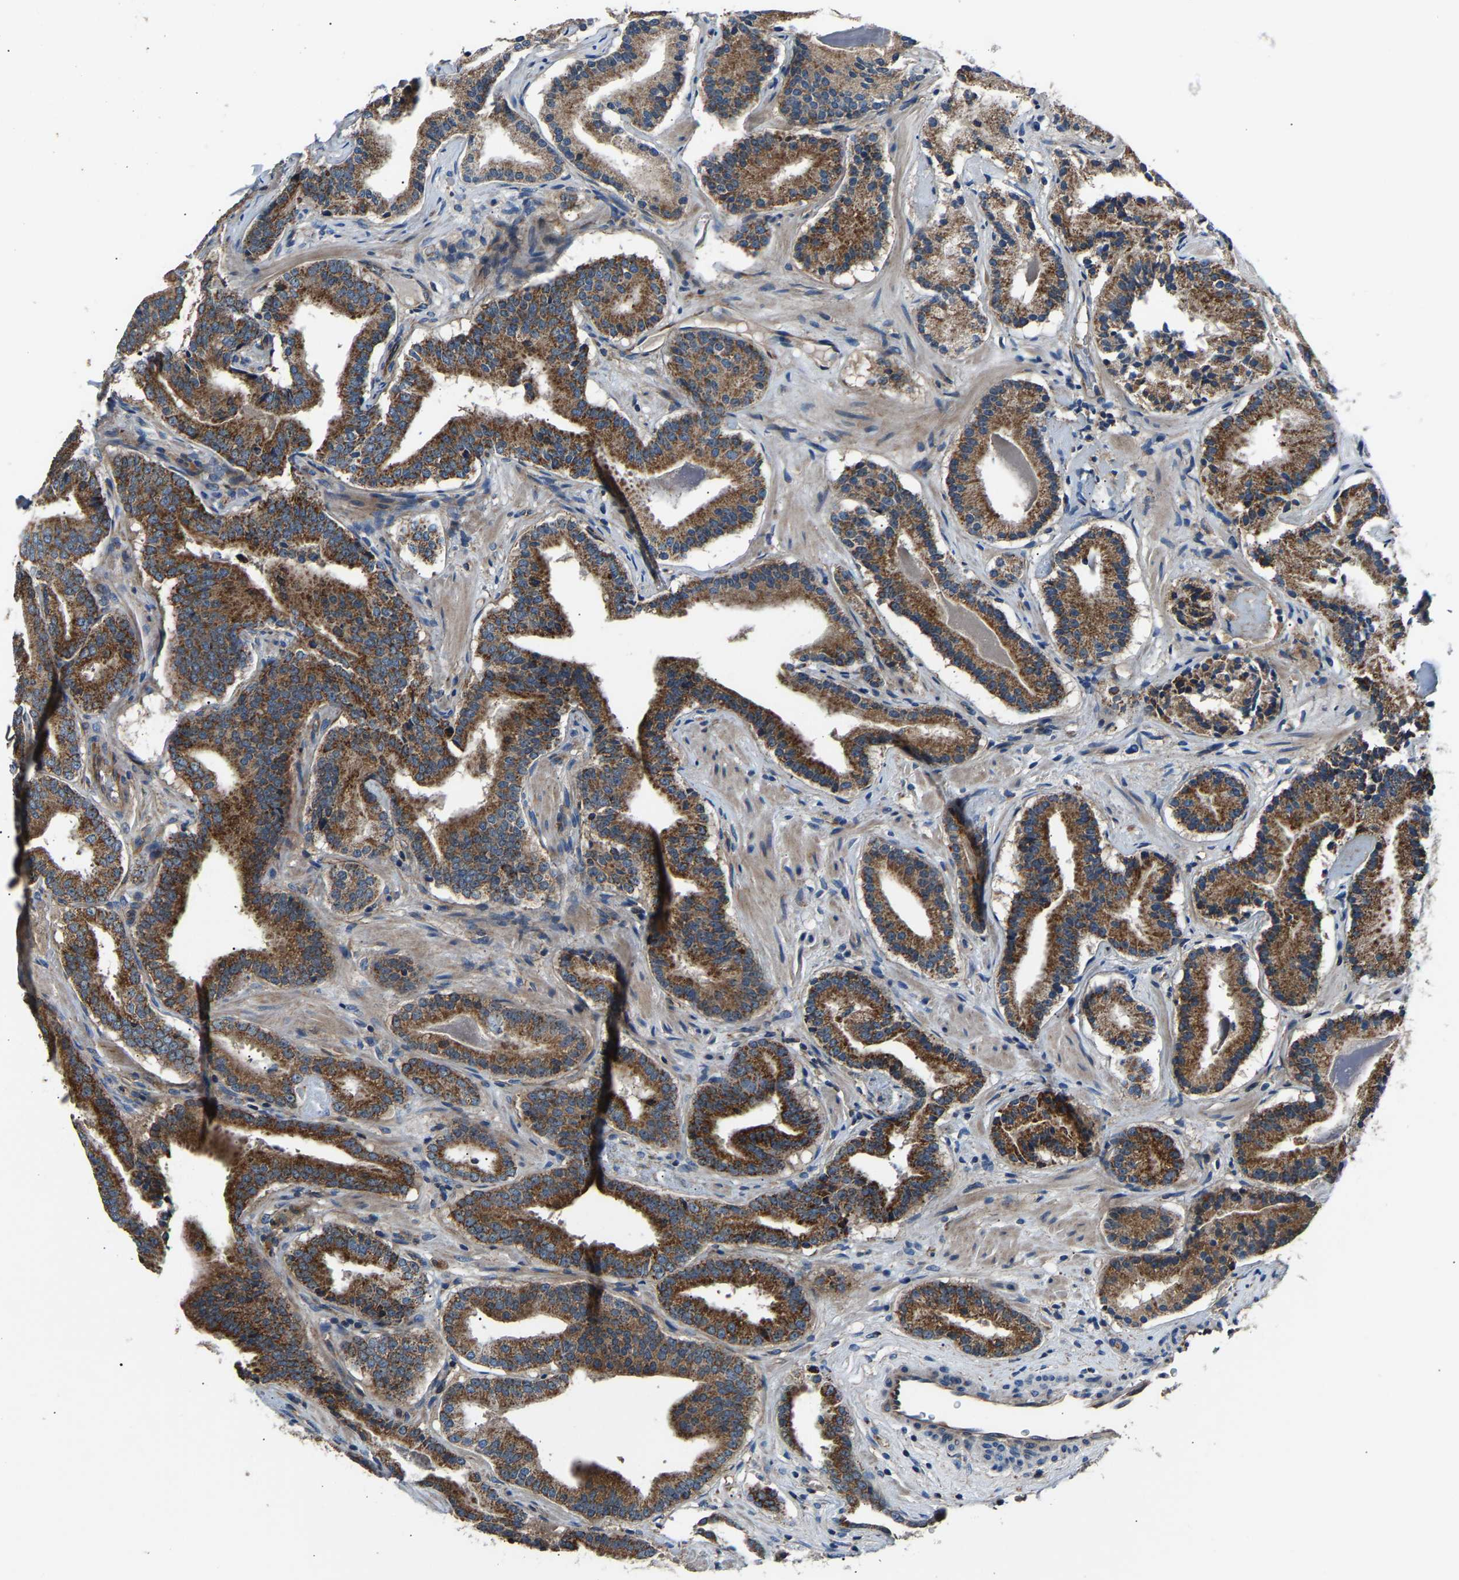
{"staining": {"intensity": "moderate", "quantity": ">75%", "location": "cytoplasmic/membranous"}, "tissue": "prostate cancer", "cell_type": "Tumor cells", "image_type": "cancer", "snomed": [{"axis": "morphology", "description": "Adenocarcinoma, Low grade"}, {"axis": "topography", "description": "Prostate"}], "caption": "Prostate cancer stained with DAB immunohistochemistry (IHC) reveals medium levels of moderate cytoplasmic/membranous positivity in approximately >75% of tumor cells. The staining was performed using DAB to visualize the protein expression in brown, while the nuclei were stained in blue with hematoxylin (Magnification: 20x).", "gene": "GGCT", "patient": {"sex": "male", "age": 51}}